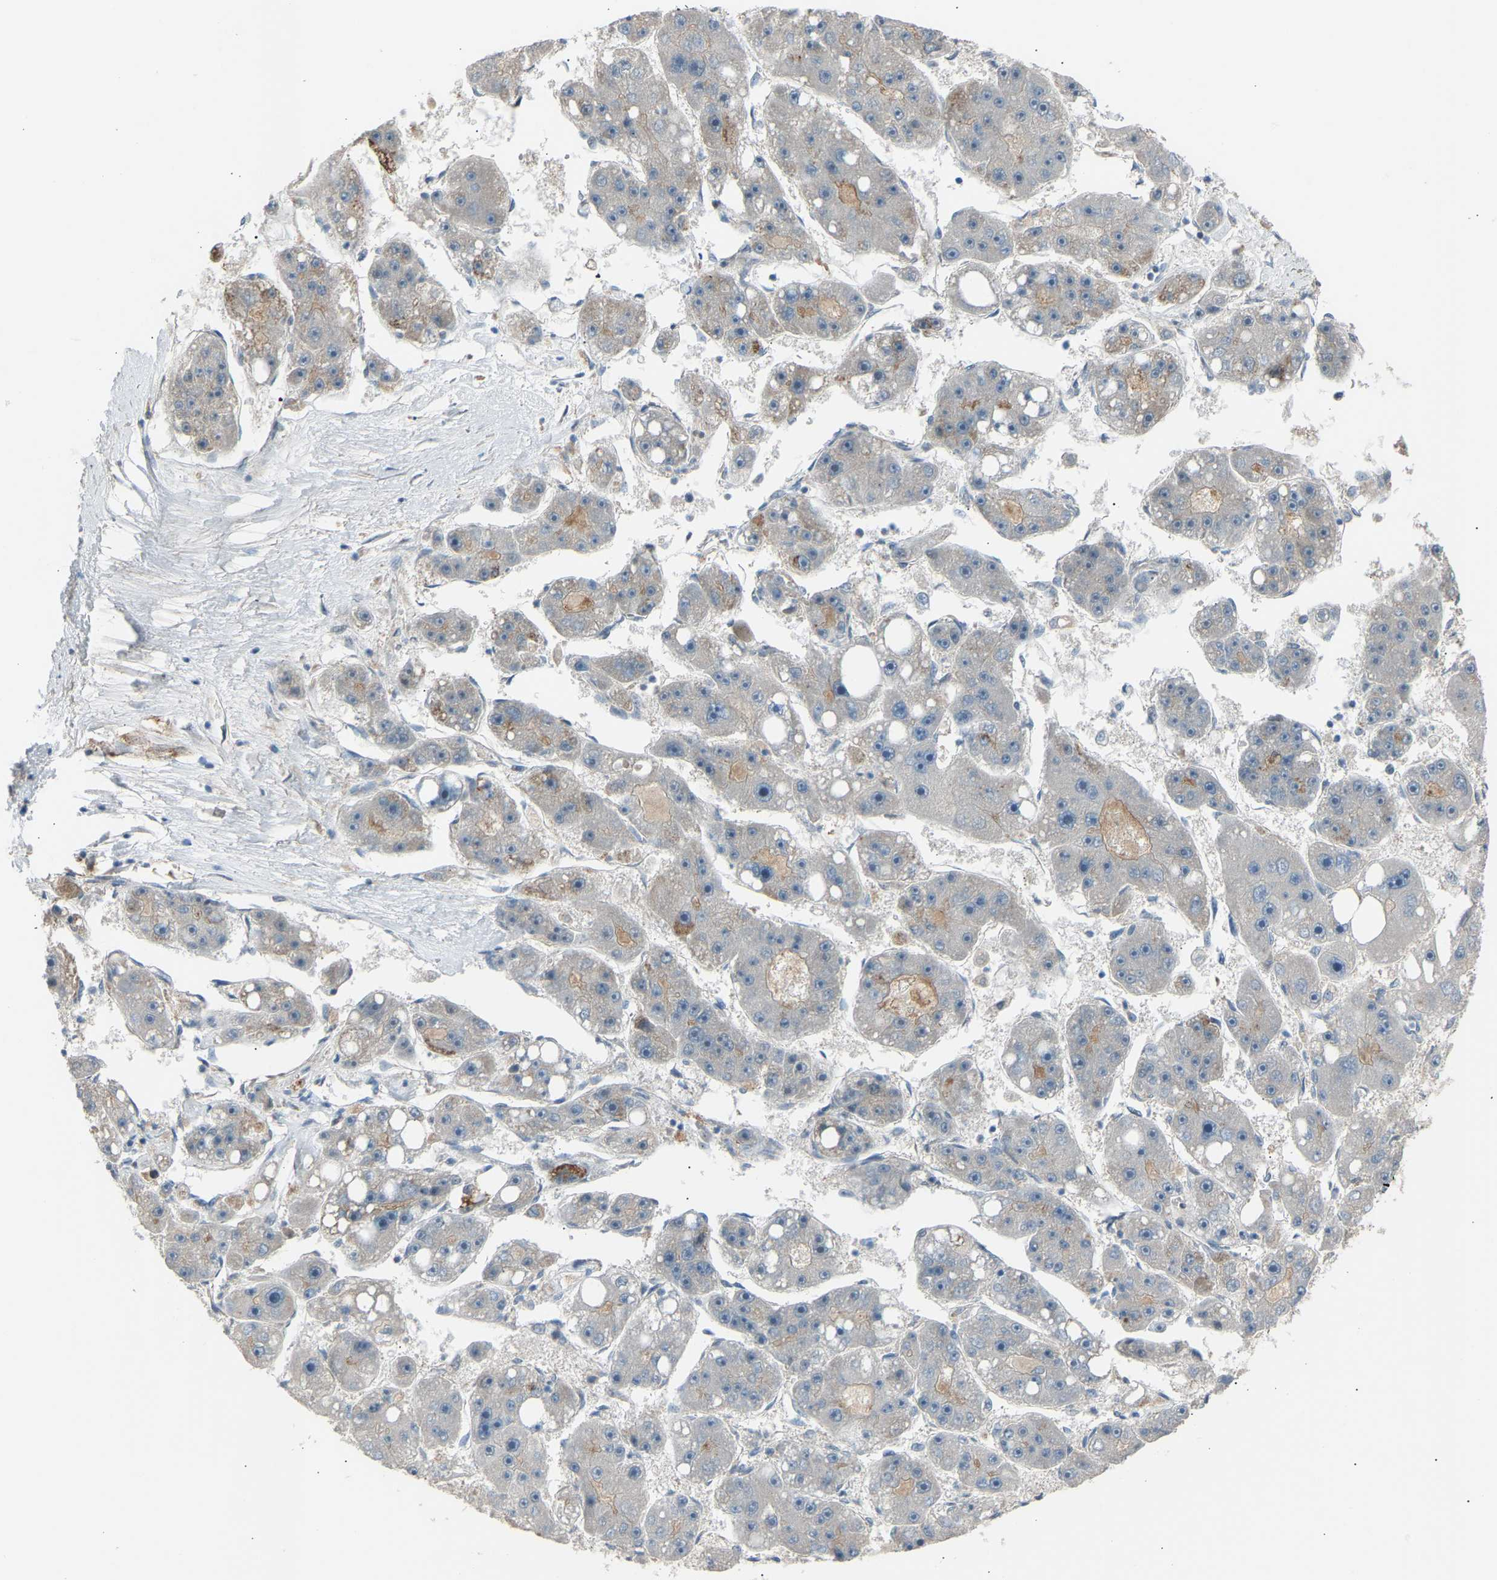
{"staining": {"intensity": "negative", "quantity": "none", "location": "none"}, "tissue": "liver cancer", "cell_type": "Tumor cells", "image_type": "cancer", "snomed": [{"axis": "morphology", "description": "Carcinoma, Hepatocellular, NOS"}, {"axis": "topography", "description": "Liver"}], "caption": "Immunohistochemistry (IHC) of human liver hepatocellular carcinoma reveals no positivity in tumor cells.", "gene": "VPS41", "patient": {"sex": "female", "age": 61}}